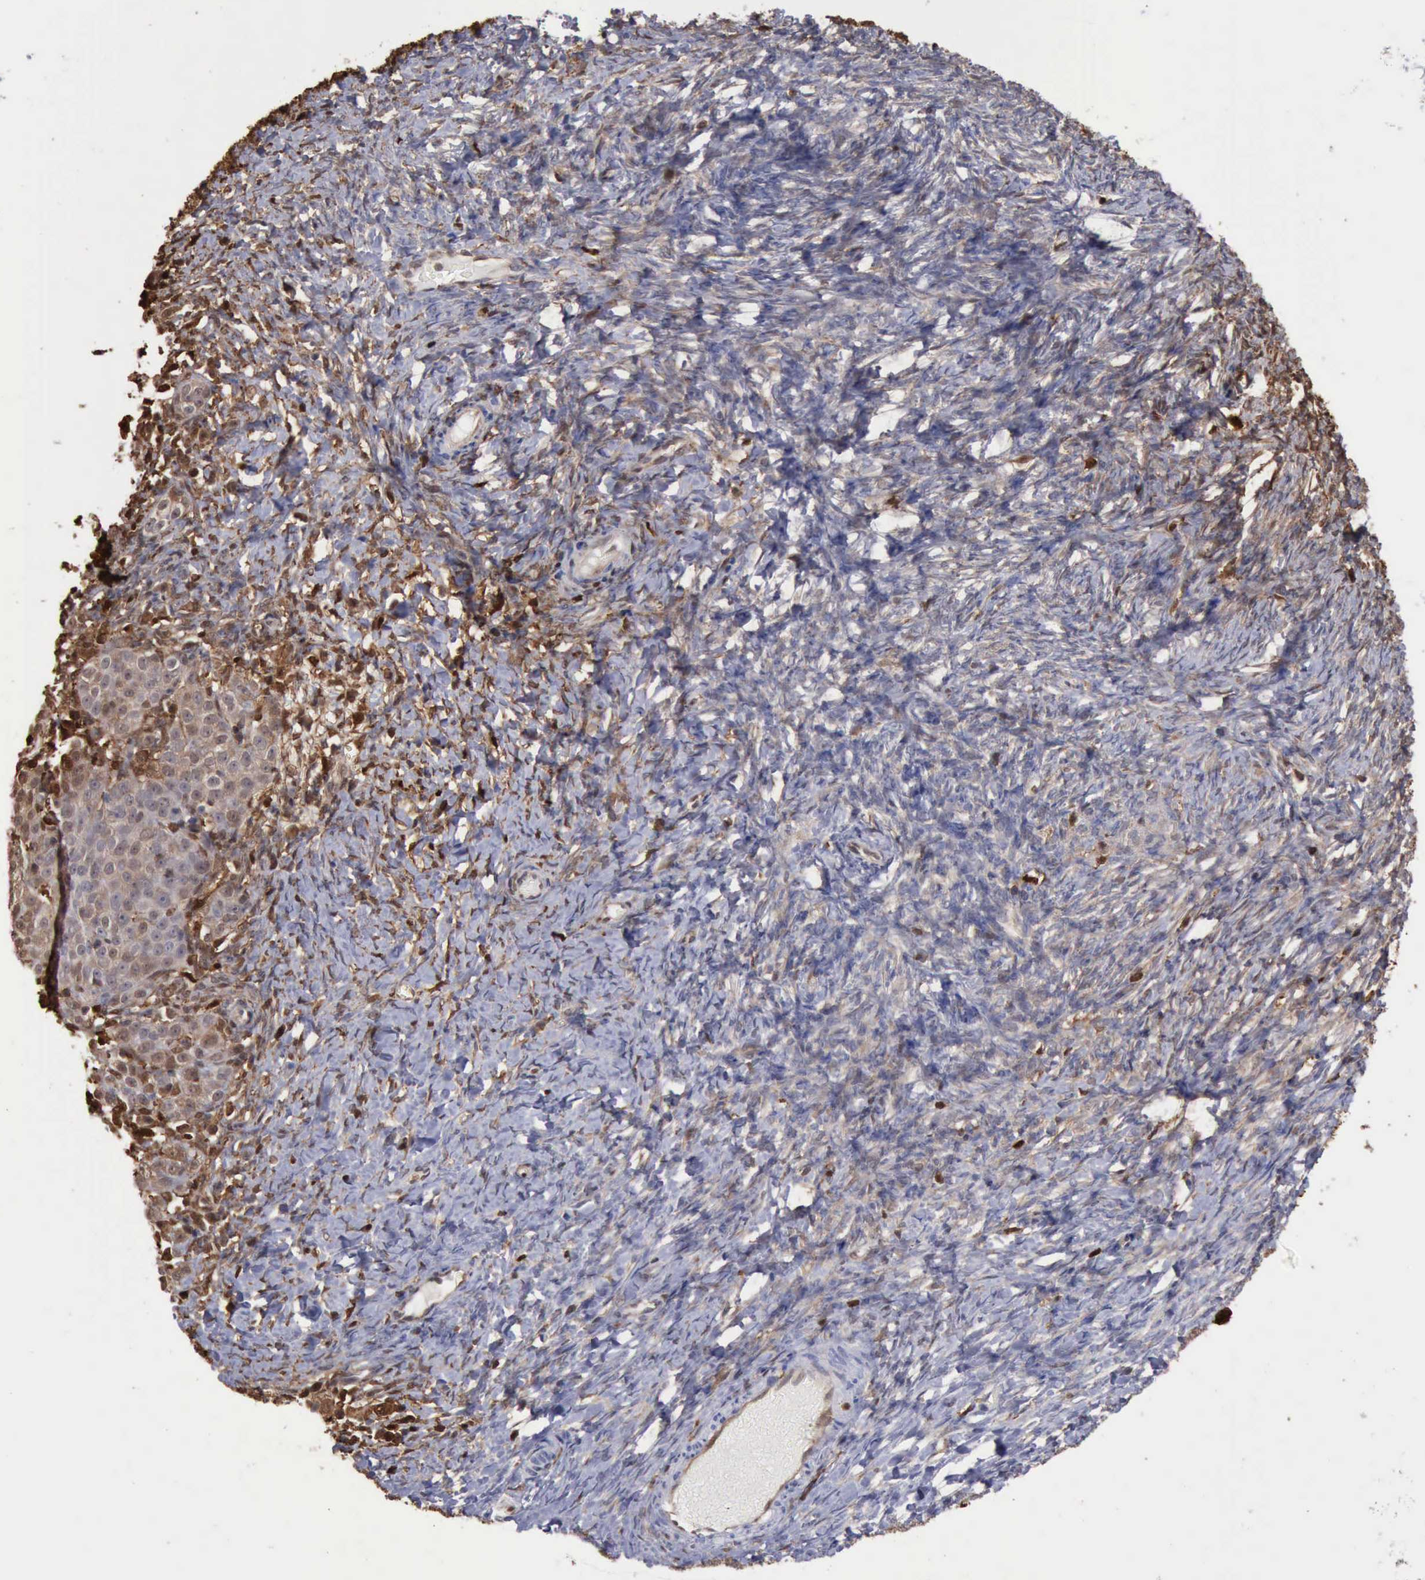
{"staining": {"intensity": "weak", "quantity": "<25%", "location": "cytoplasmic/membranous,nuclear"}, "tissue": "ovarian cancer", "cell_type": "Tumor cells", "image_type": "cancer", "snomed": [{"axis": "morphology", "description": "Normal tissue, NOS"}, {"axis": "morphology", "description": "Cystadenocarcinoma, serous, NOS"}, {"axis": "topography", "description": "Ovary"}], "caption": "Protein analysis of ovarian cancer (serous cystadenocarcinoma) displays no significant staining in tumor cells.", "gene": "STAT1", "patient": {"sex": "female", "age": 62}}